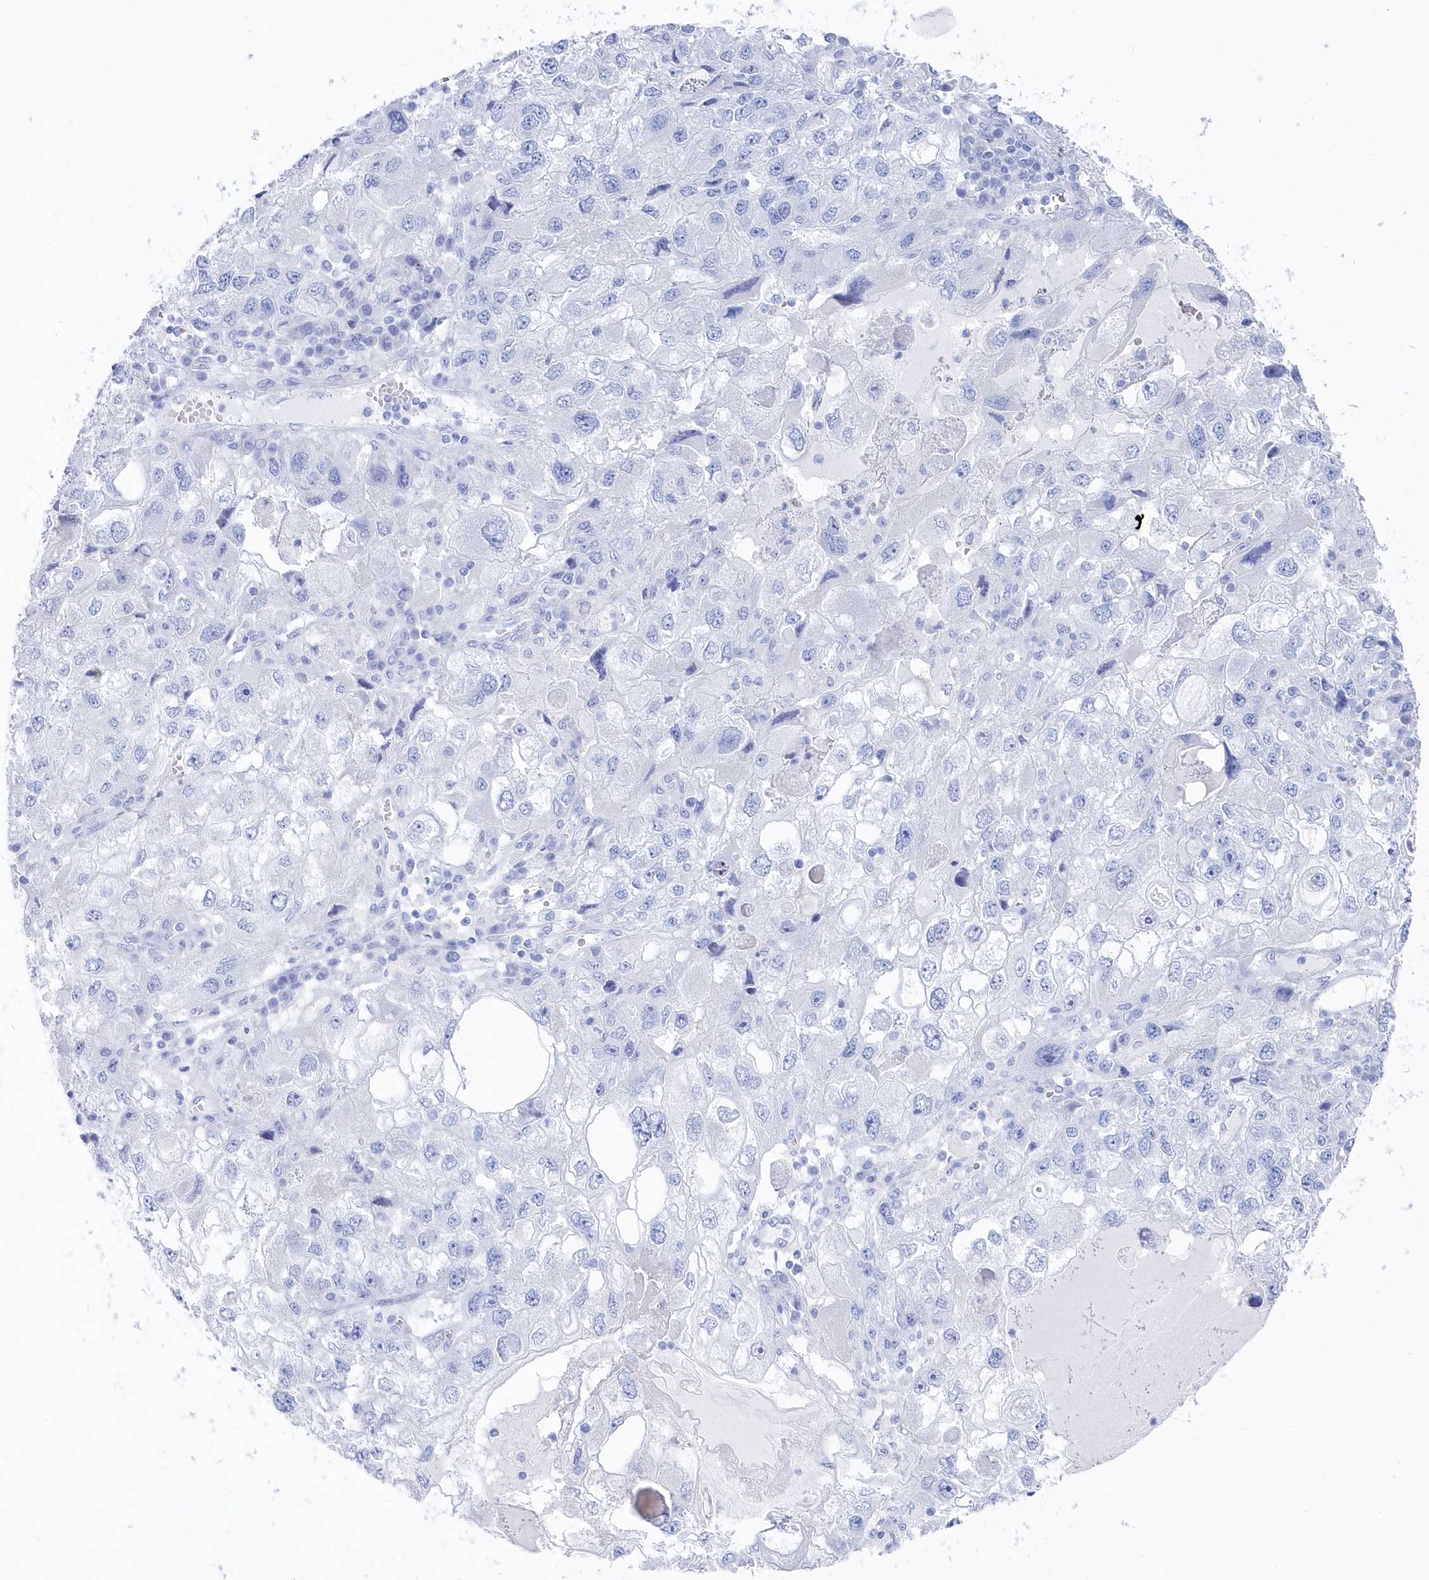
{"staining": {"intensity": "negative", "quantity": "none", "location": "none"}, "tissue": "endometrial cancer", "cell_type": "Tumor cells", "image_type": "cancer", "snomed": [{"axis": "morphology", "description": "Adenocarcinoma, NOS"}, {"axis": "topography", "description": "Endometrium"}], "caption": "Human adenocarcinoma (endometrial) stained for a protein using immunohistochemistry displays no positivity in tumor cells.", "gene": "CSNK1G2", "patient": {"sex": "female", "age": 49}}